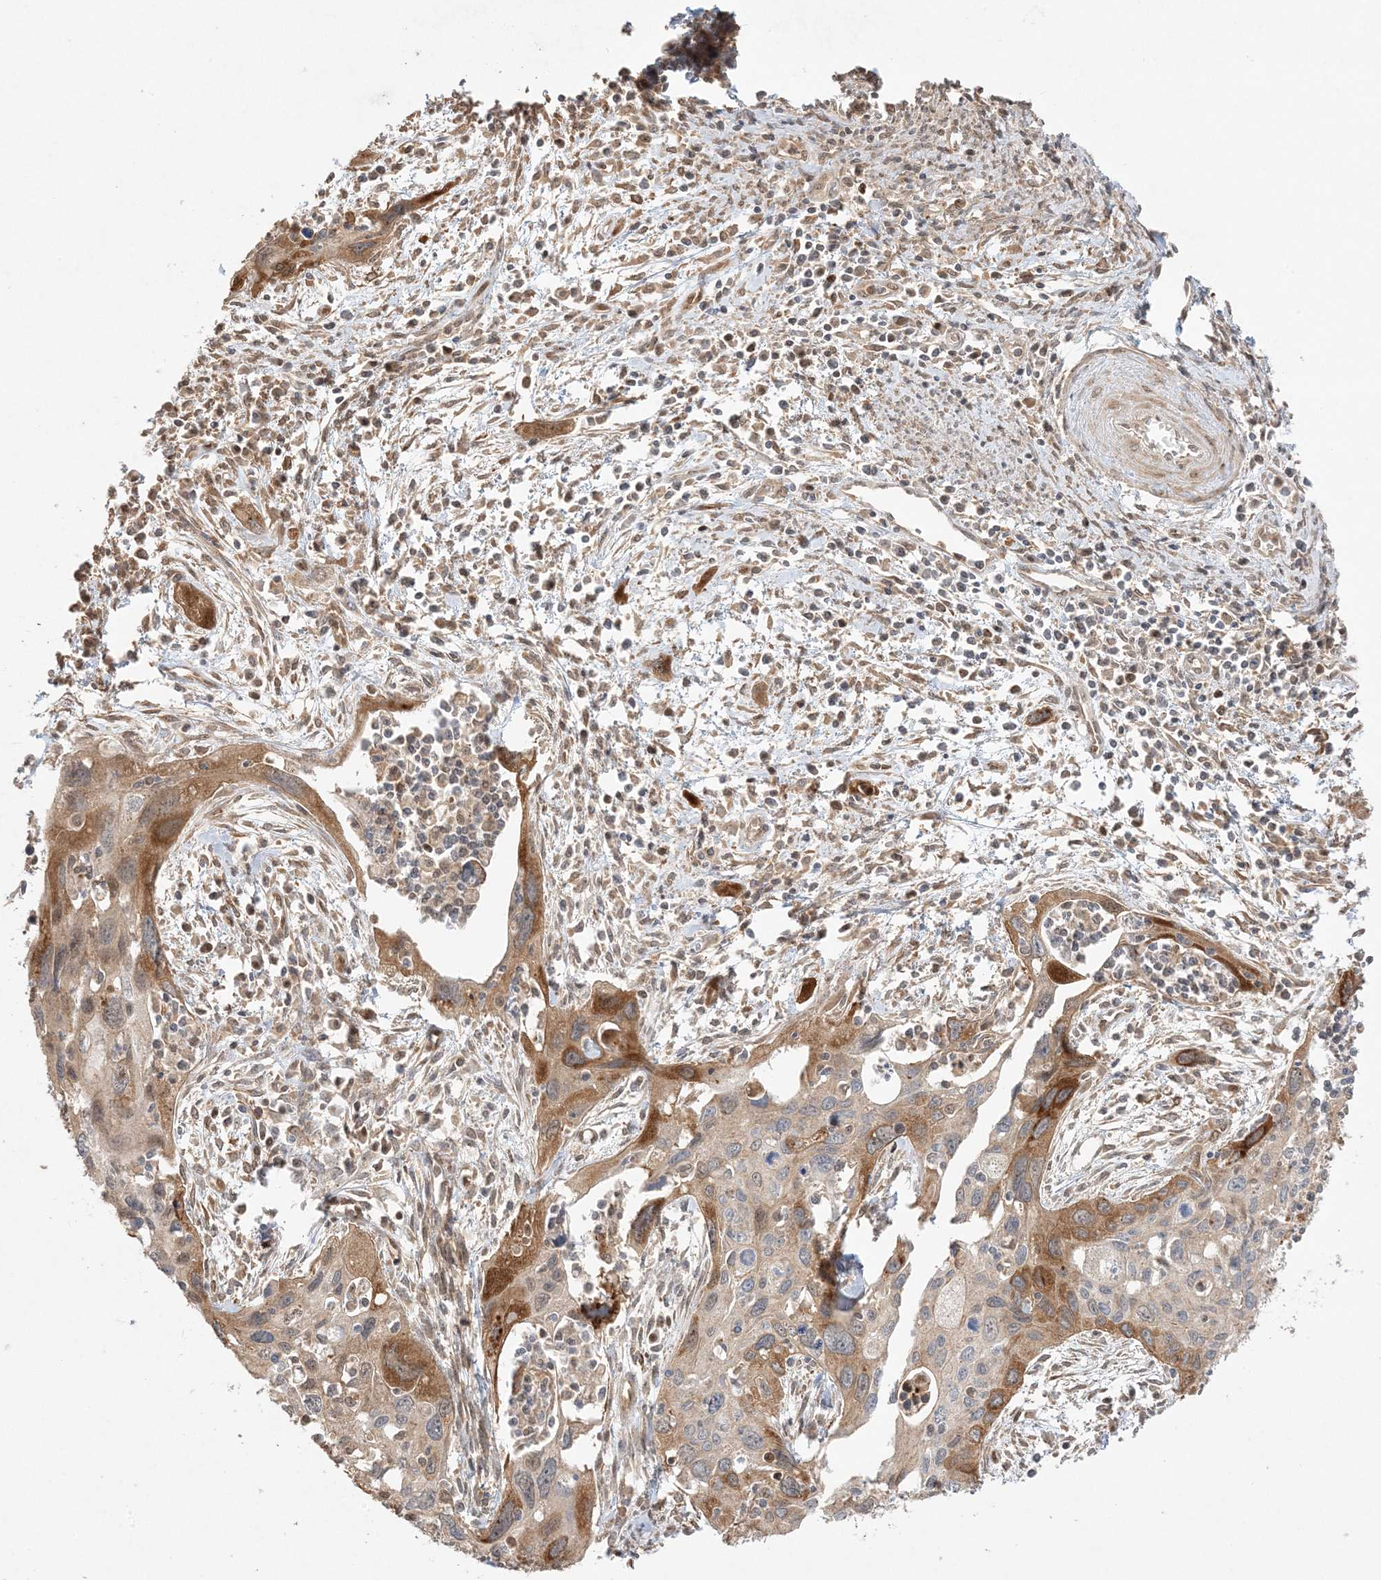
{"staining": {"intensity": "moderate", "quantity": "25%-75%", "location": "cytoplasmic/membranous"}, "tissue": "cervical cancer", "cell_type": "Tumor cells", "image_type": "cancer", "snomed": [{"axis": "morphology", "description": "Squamous cell carcinoma, NOS"}, {"axis": "topography", "description": "Cervix"}], "caption": "An immunohistochemistry (IHC) micrograph of neoplastic tissue is shown. Protein staining in brown shows moderate cytoplasmic/membranous positivity in squamous cell carcinoma (cervical) within tumor cells.", "gene": "ZBTB41", "patient": {"sex": "female", "age": 55}}